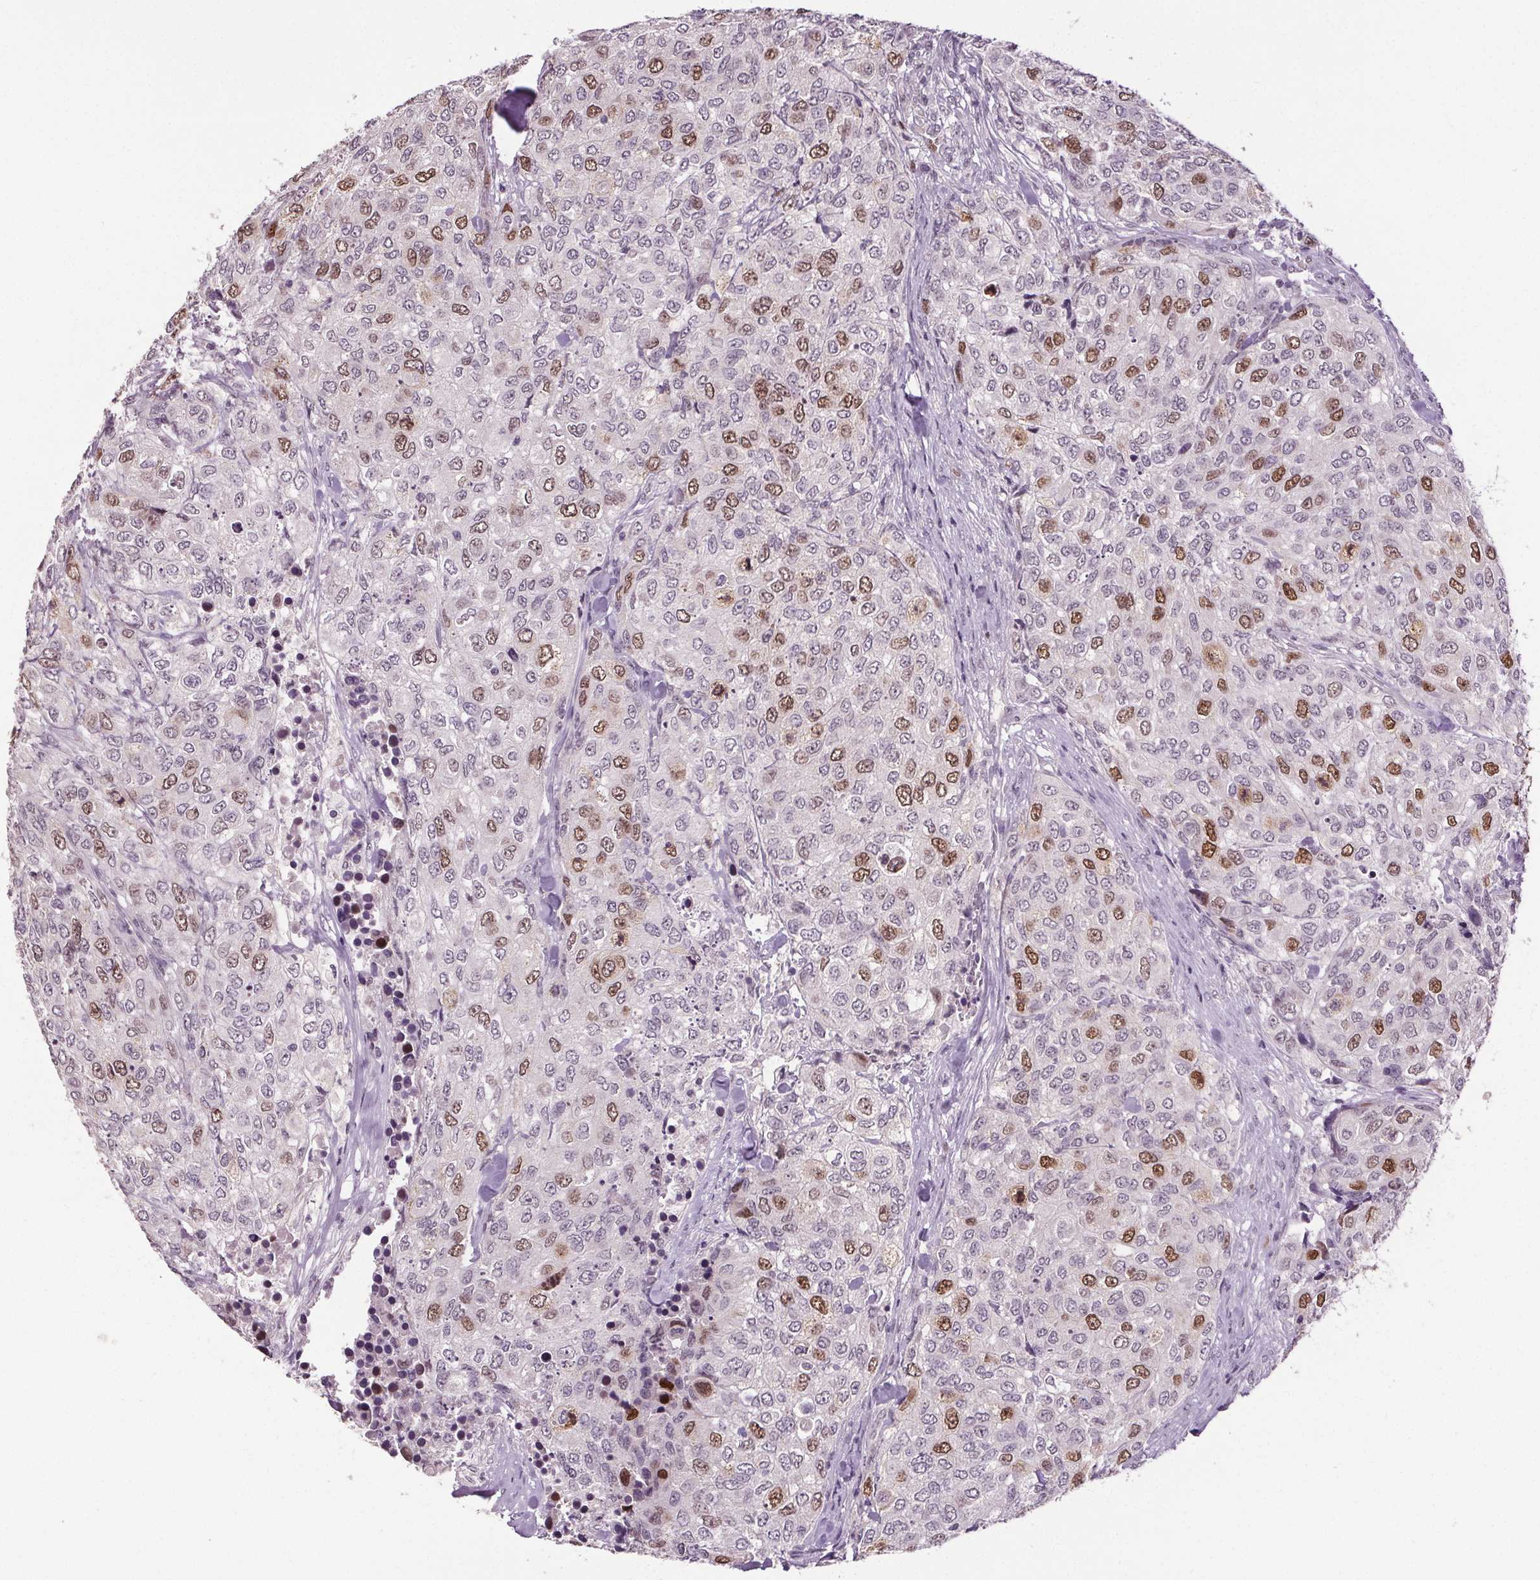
{"staining": {"intensity": "moderate", "quantity": "25%-75%", "location": "nuclear"}, "tissue": "urothelial cancer", "cell_type": "Tumor cells", "image_type": "cancer", "snomed": [{"axis": "morphology", "description": "Urothelial carcinoma, High grade"}, {"axis": "topography", "description": "Urinary bladder"}], "caption": "This photomicrograph shows urothelial cancer stained with immunohistochemistry to label a protein in brown. The nuclear of tumor cells show moderate positivity for the protein. Nuclei are counter-stained blue.", "gene": "CENPF", "patient": {"sex": "female", "age": 78}}